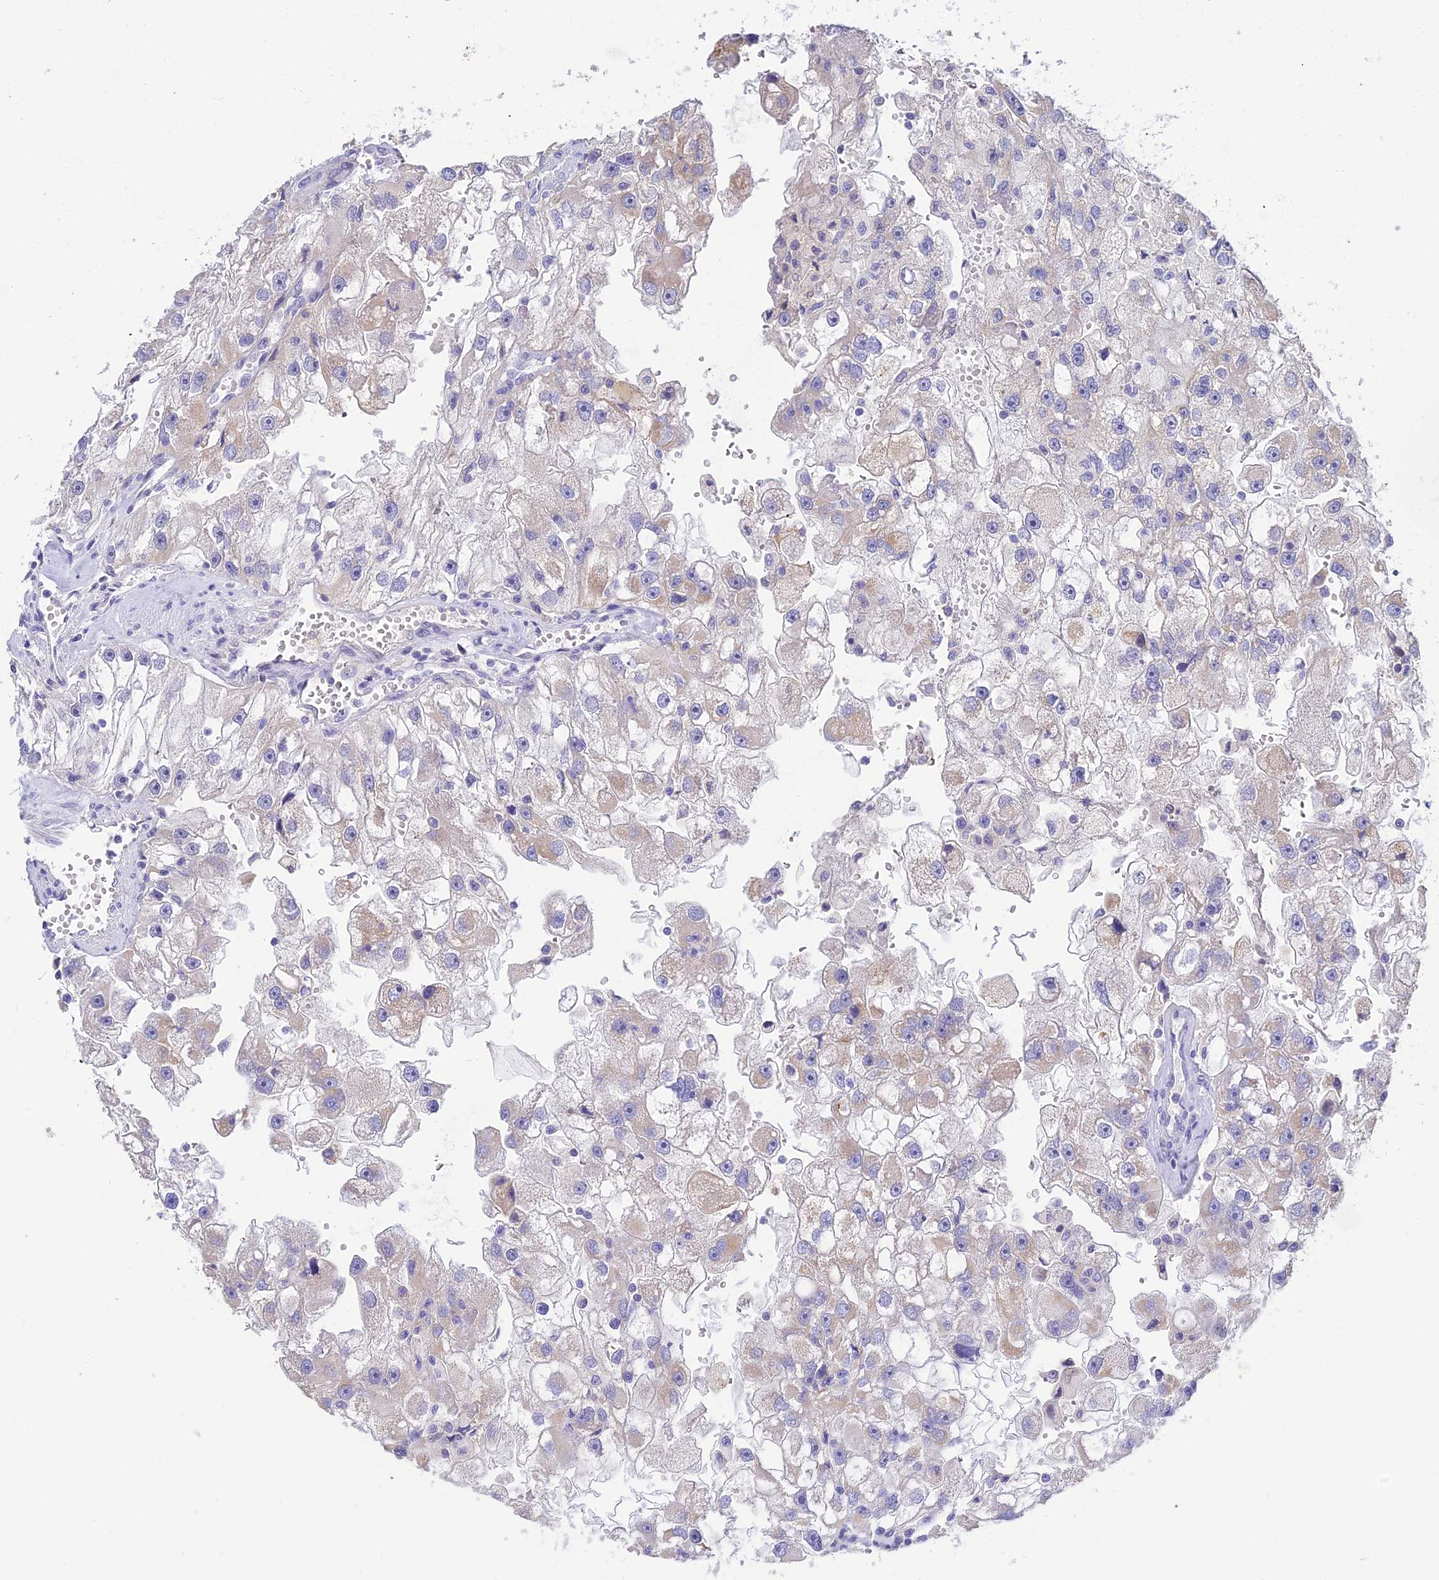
{"staining": {"intensity": "weak", "quantity": "25%-75%", "location": "cytoplasmic/membranous"}, "tissue": "renal cancer", "cell_type": "Tumor cells", "image_type": "cancer", "snomed": [{"axis": "morphology", "description": "Adenocarcinoma, NOS"}, {"axis": "topography", "description": "Kidney"}], "caption": "This photomicrograph displays IHC staining of renal cancer, with low weak cytoplasmic/membranous staining in about 25%-75% of tumor cells.", "gene": "ZXDA", "patient": {"sex": "male", "age": 63}}